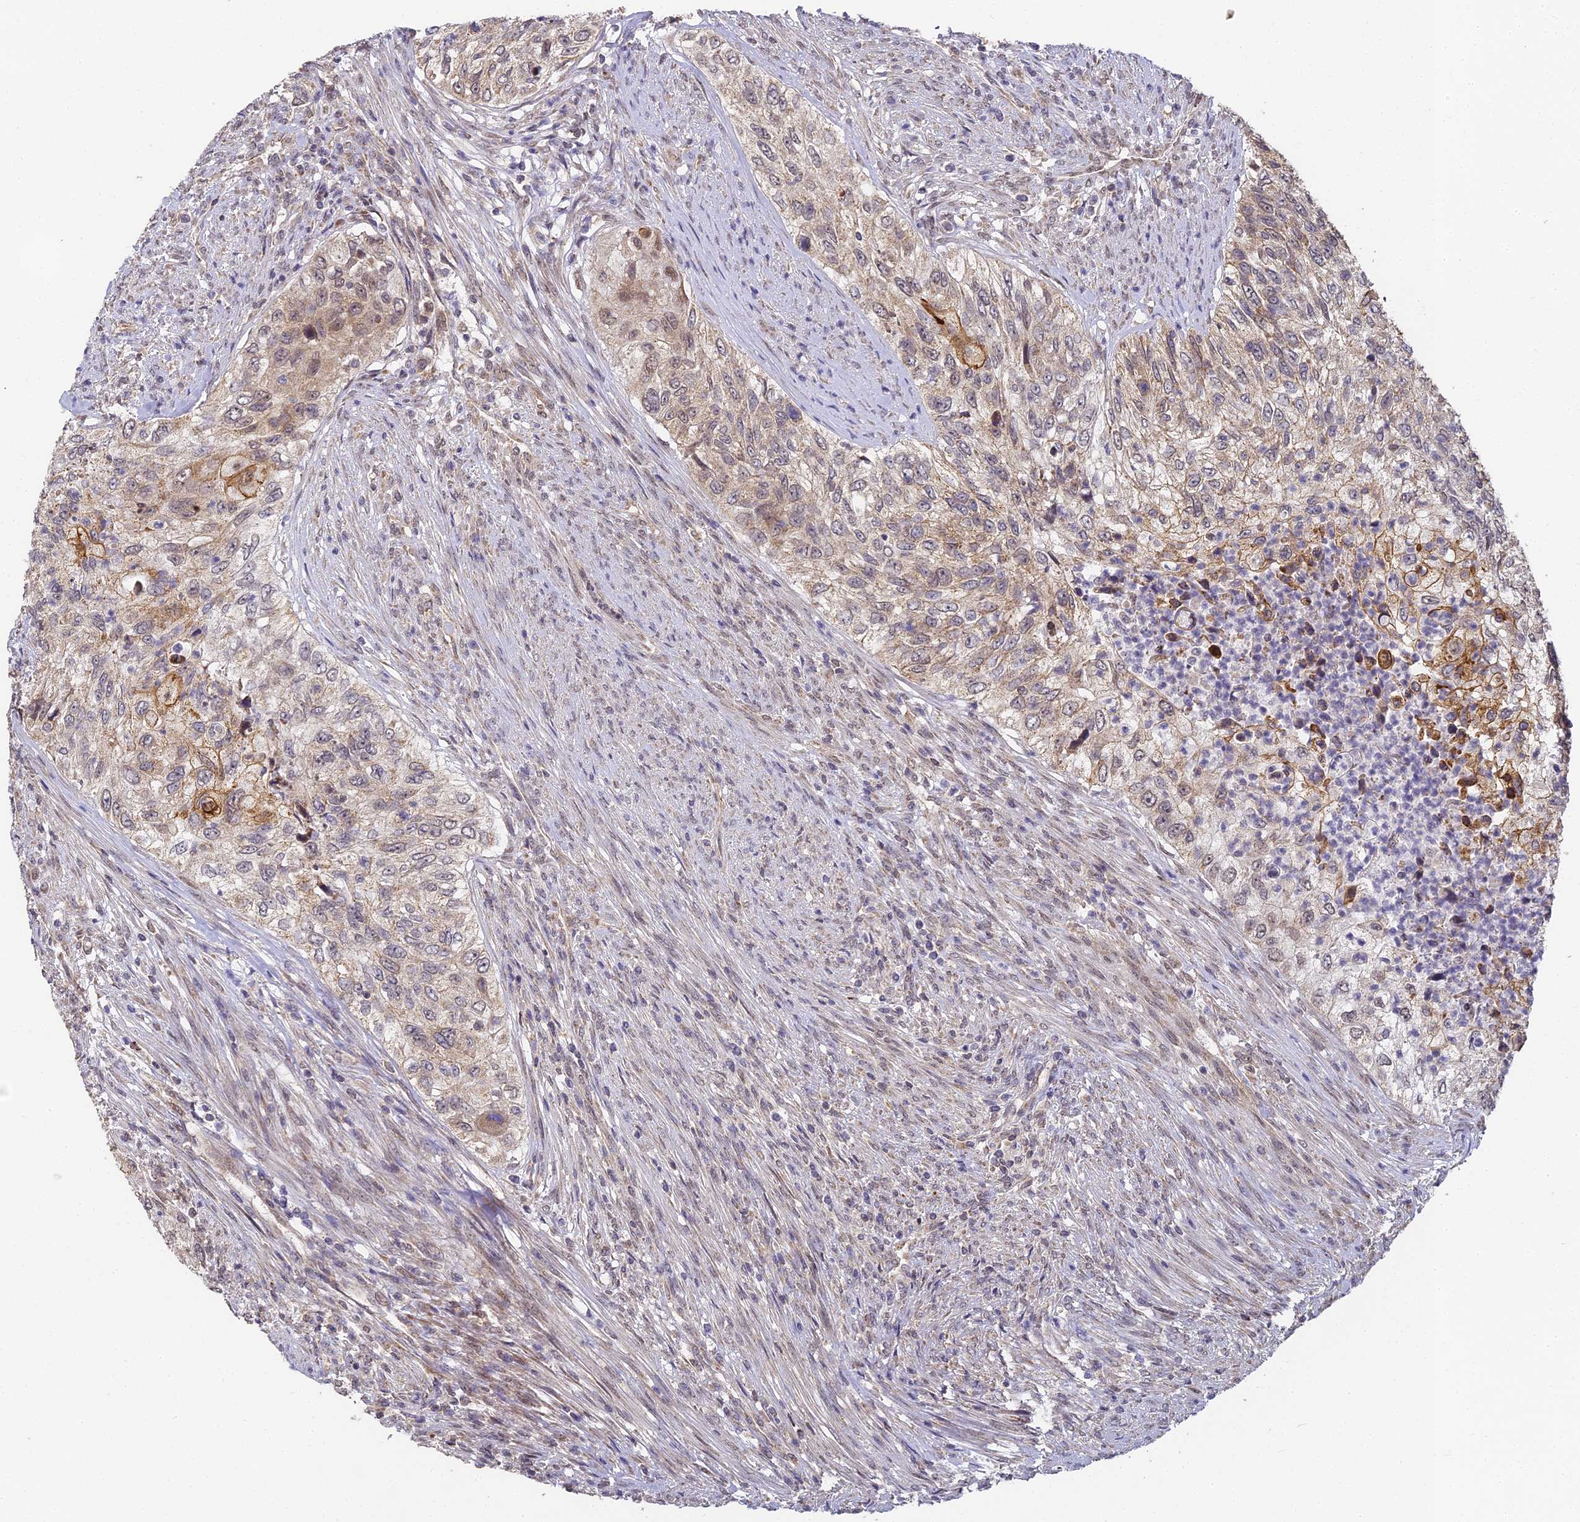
{"staining": {"intensity": "strong", "quantity": "<25%", "location": "cytoplasmic/membranous"}, "tissue": "urothelial cancer", "cell_type": "Tumor cells", "image_type": "cancer", "snomed": [{"axis": "morphology", "description": "Urothelial carcinoma, High grade"}, {"axis": "topography", "description": "Urinary bladder"}], "caption": "The photomicrograph demonstrates a brown stain indicating the presence of a protein in the cytoplasmic/membranous of tumor cells in urothelial cancer.", "gene": "DNAAF10", "patient": {"sex": "female", "age": 60}}